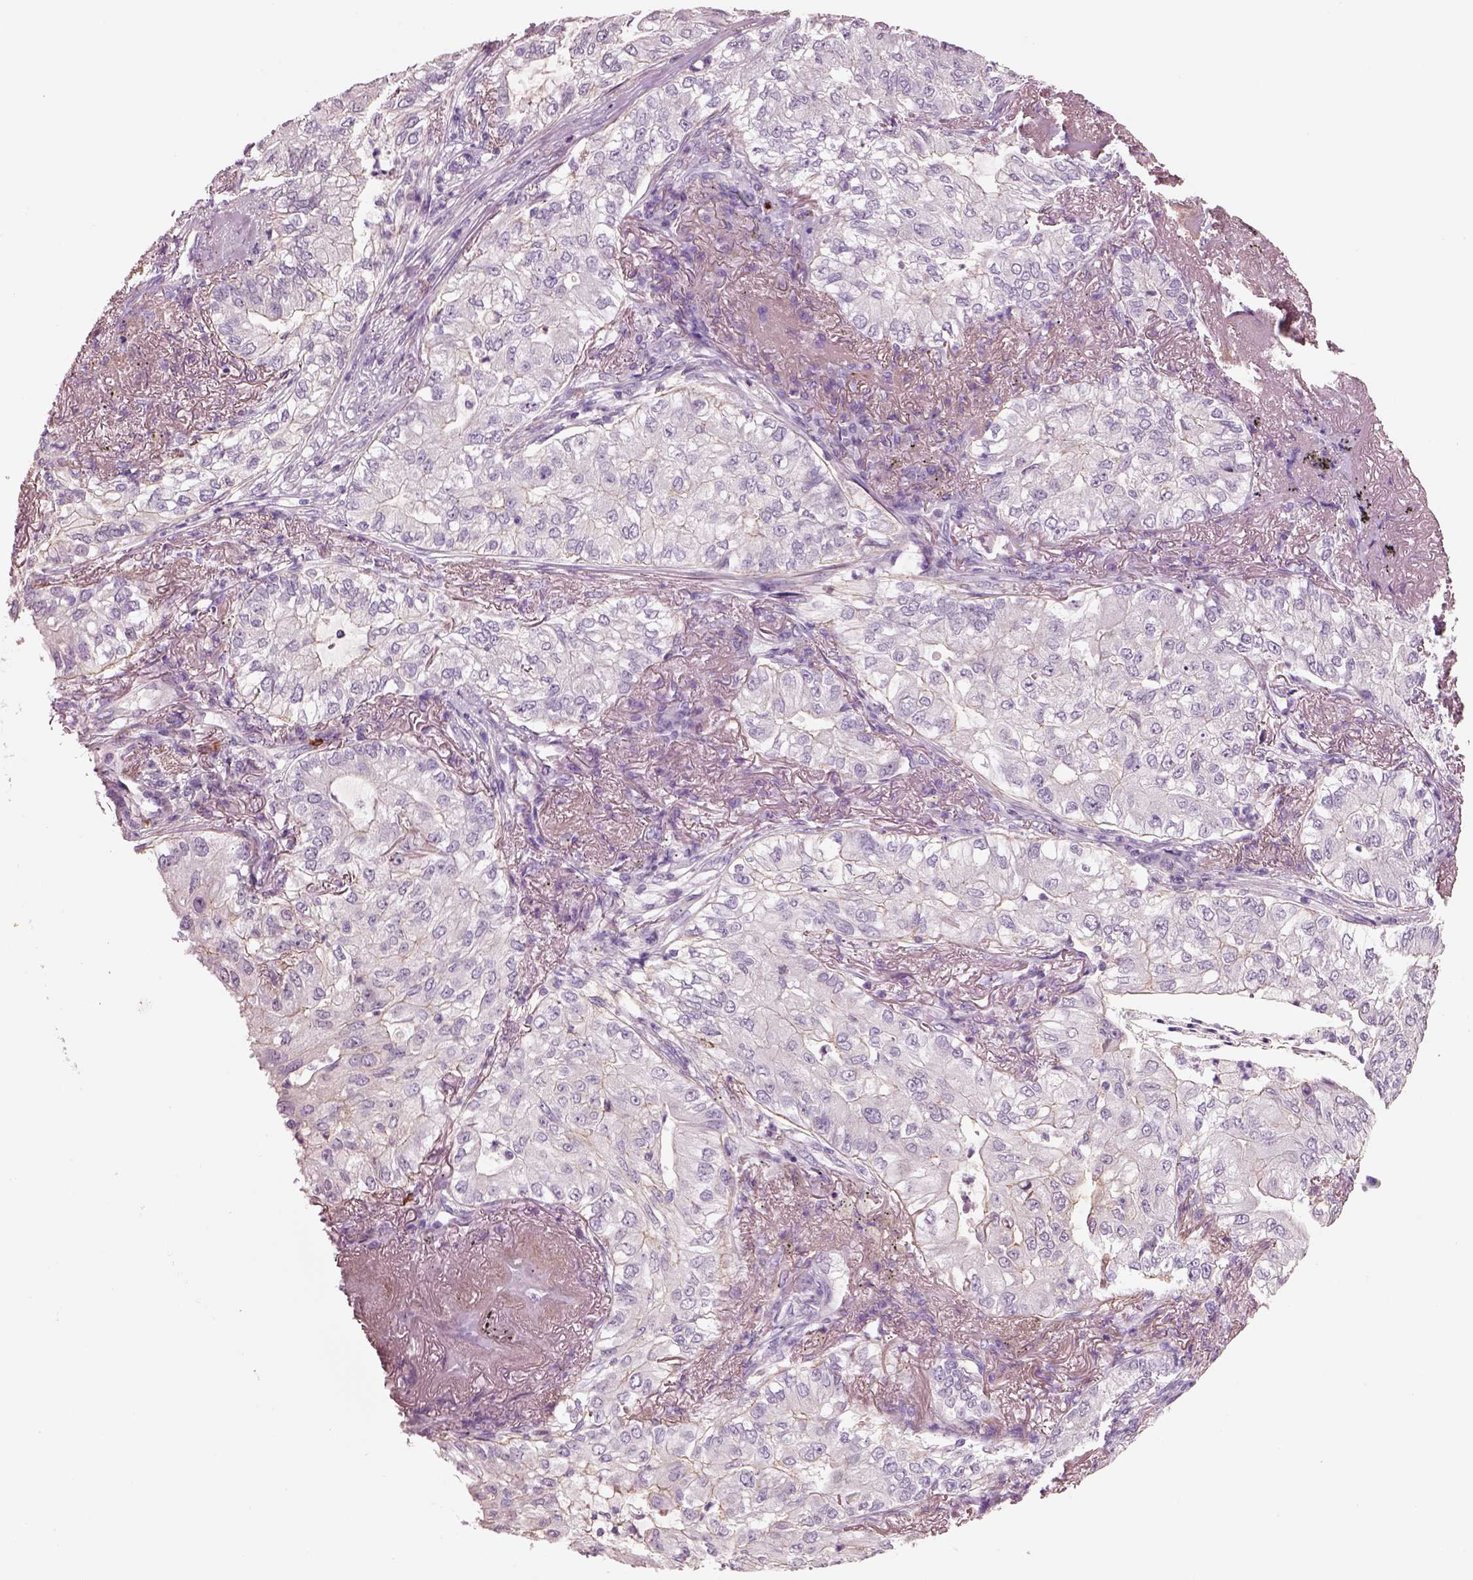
{"staining": {"intensity": "negative", "quantity": "none", "location": "none"}, "tissue": "lung cancer", "cell_type": "Tumor cells", "image_type": "cancer", "snomed": [{"axis": "morphology", "description": "Adenocarcinoma, NOS"}, {"axis": "topography", "description": "Lung"}], "caption": "Tumor cells are negative for brown protein staining in lung cancer (adenocarcinoma).", "gene": "IGLL1", "patient": {"sex": "female", "age": 73}}